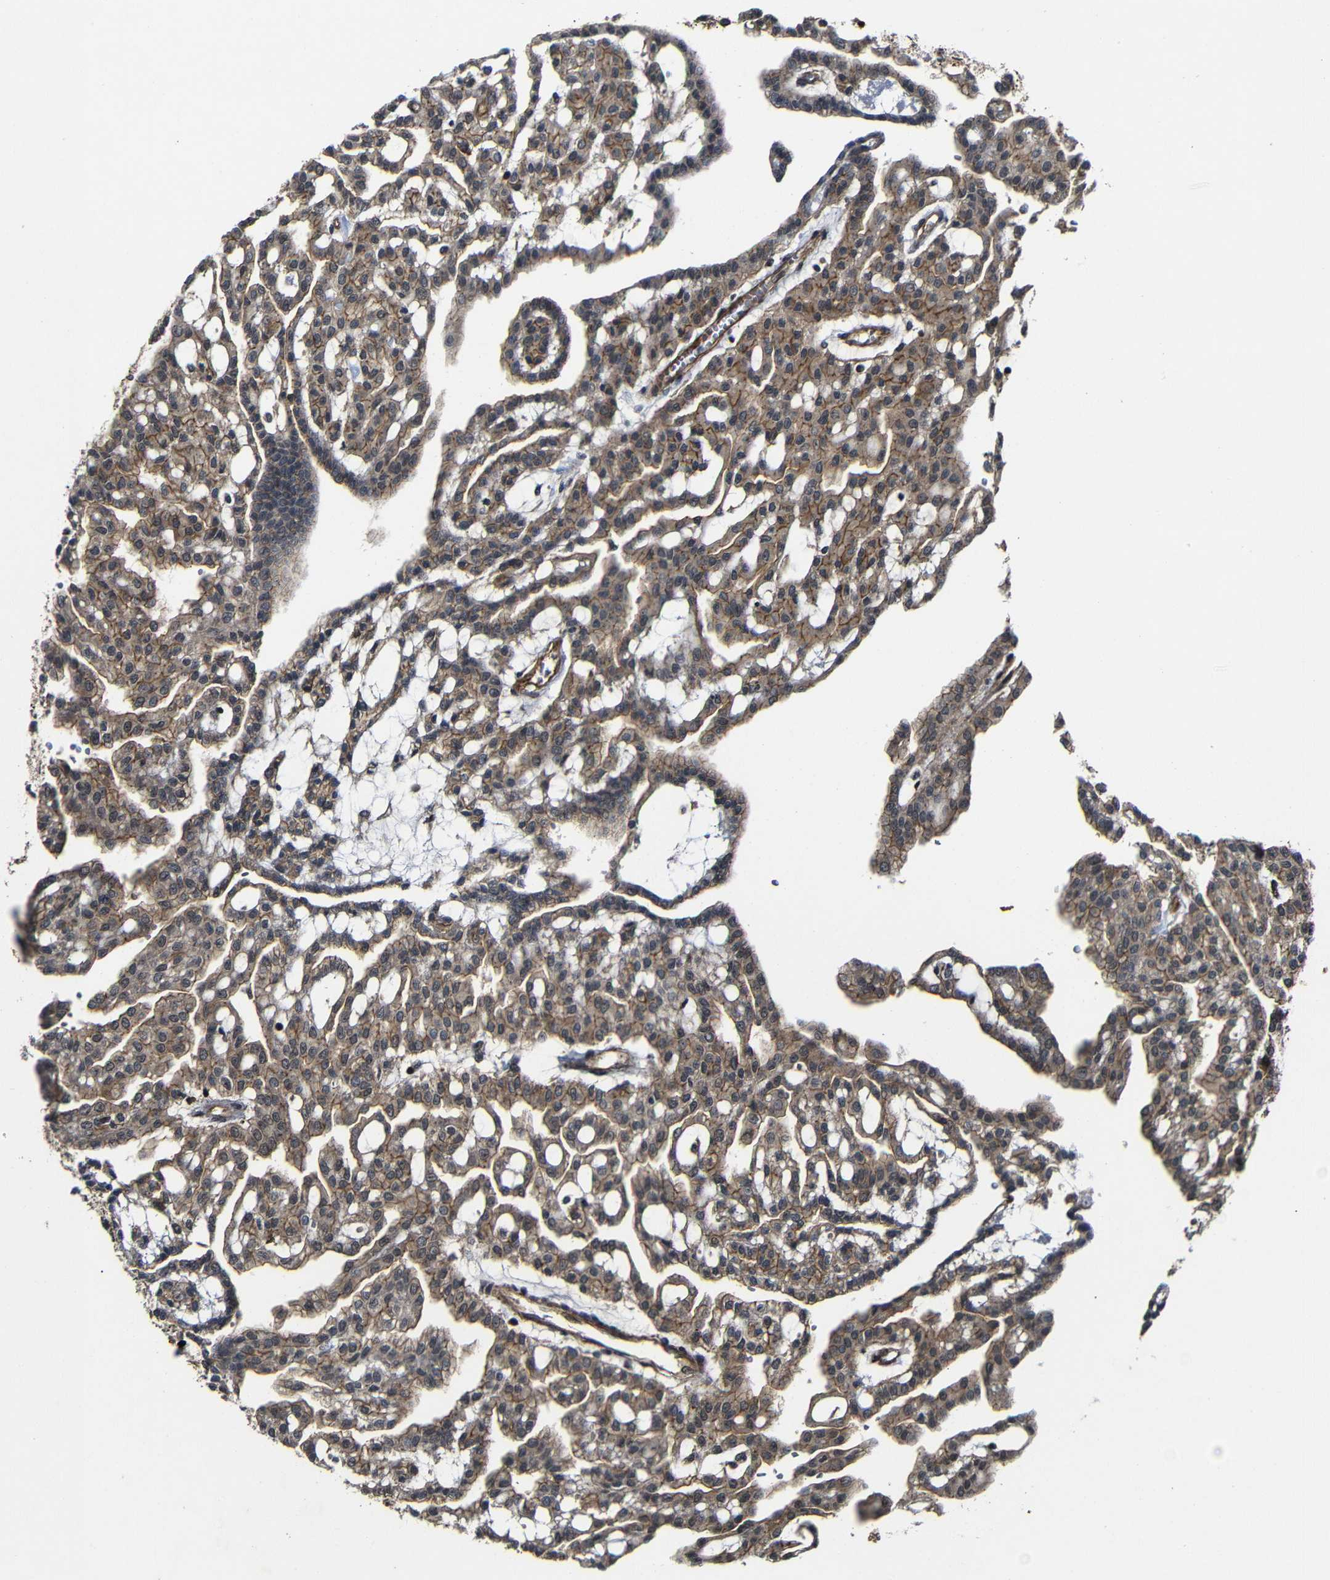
{"staining": {"intensity": "moderate", "quantity": ">75%", "location": "cytoplasmic/membranous"}, "tissue": "renal cancer", "cell_type": "Tumor cells", "image_type": "cancer", "snomed": [{"axis": "morphology", "description": "Adenocarcinoma, NOS"}, {"axis": "topography", "description": "Kidney"}], "caption": "Protein positivity by immunohistochemistry (IHC) shows moderate cytoplasmic/membranous positivity in about >75% of tumor cells in renal cancer.", "gene": "NANOS1", "patient": {"sex": "male", "age": 63}}